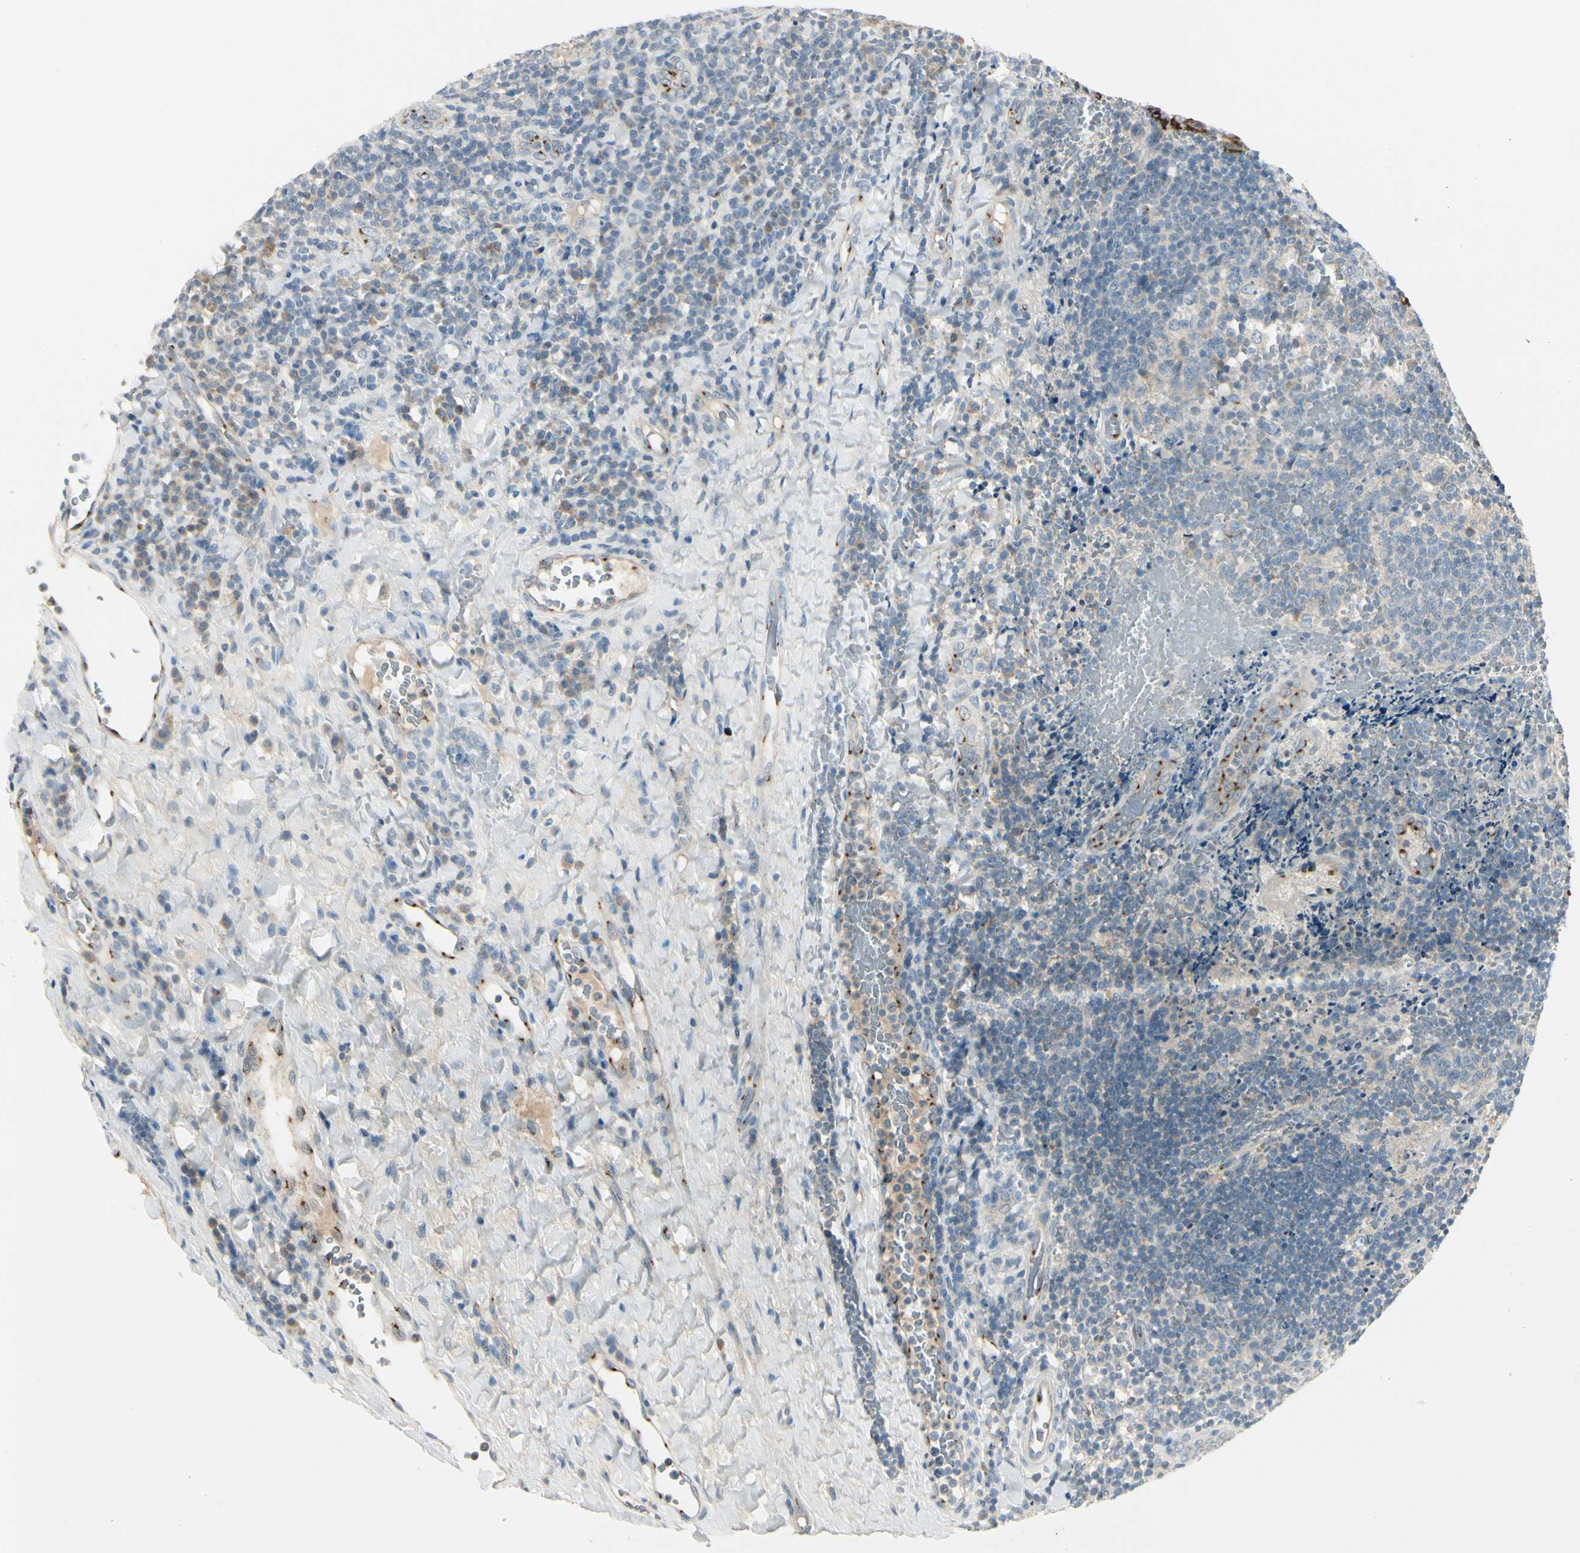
{"staining": {"intensity": "weak", "quantity": "25%-75%", "location": "cytoplasmic/membranous"}, "tissue": "tonsil", "cell_type": "Germinal center cells", "image_type": "normal", "snomed": [{"axis": "morphology", "description": "Normal tissue, NOS"}, {"axis": "topography", "description": "Tonsil"}], "caption": "Brown immunohistochemical staining in normal human tonsil demonstrates weak cytoplasmic/membranous positivity in approximately 25%-75% of germinal center cells.", "gene": "MANSC1", "patient": {"sex": "male", "age": 17}}